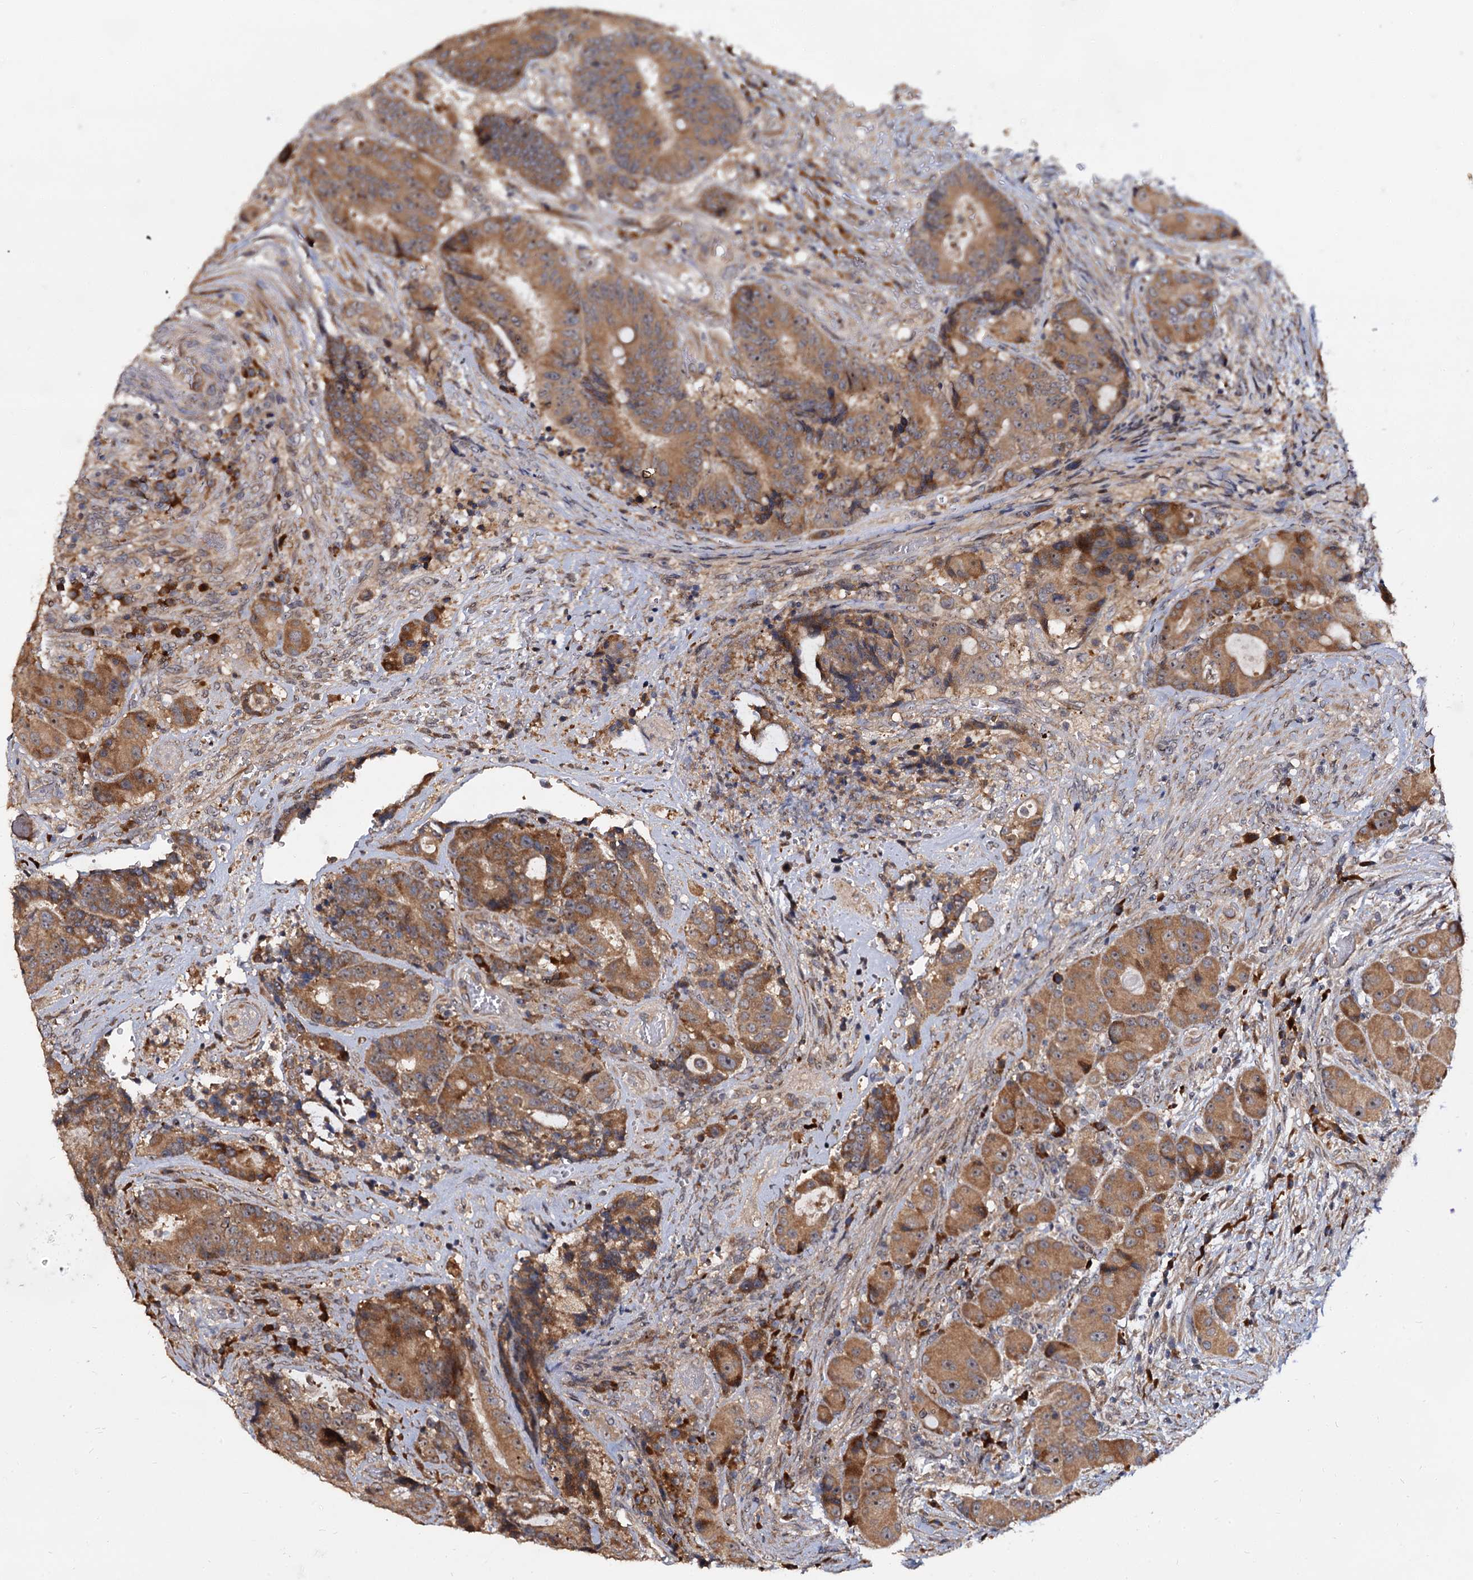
{"staining": {"intensity": "moderate", "quantity": ">75%", "location": "cytoplasmic/membranous"}, "tissue": "colorectal cancer", "cell_type": "Tumor cells", "image_type": "cancer", "snomed": [{"axis": "morphology", "description": "Adenocarcinoma, NOS"}, {"axis": "topography", "description": "Rectum"}], "caption": "Immunohistochemical staining of human colorectal adenocarcinoma shows moderate cytoplasmic/membranous protein expression in about >75% of tumor cells.", "gene": "WWC3", "patient": {"sex": "male", "age": 69}}